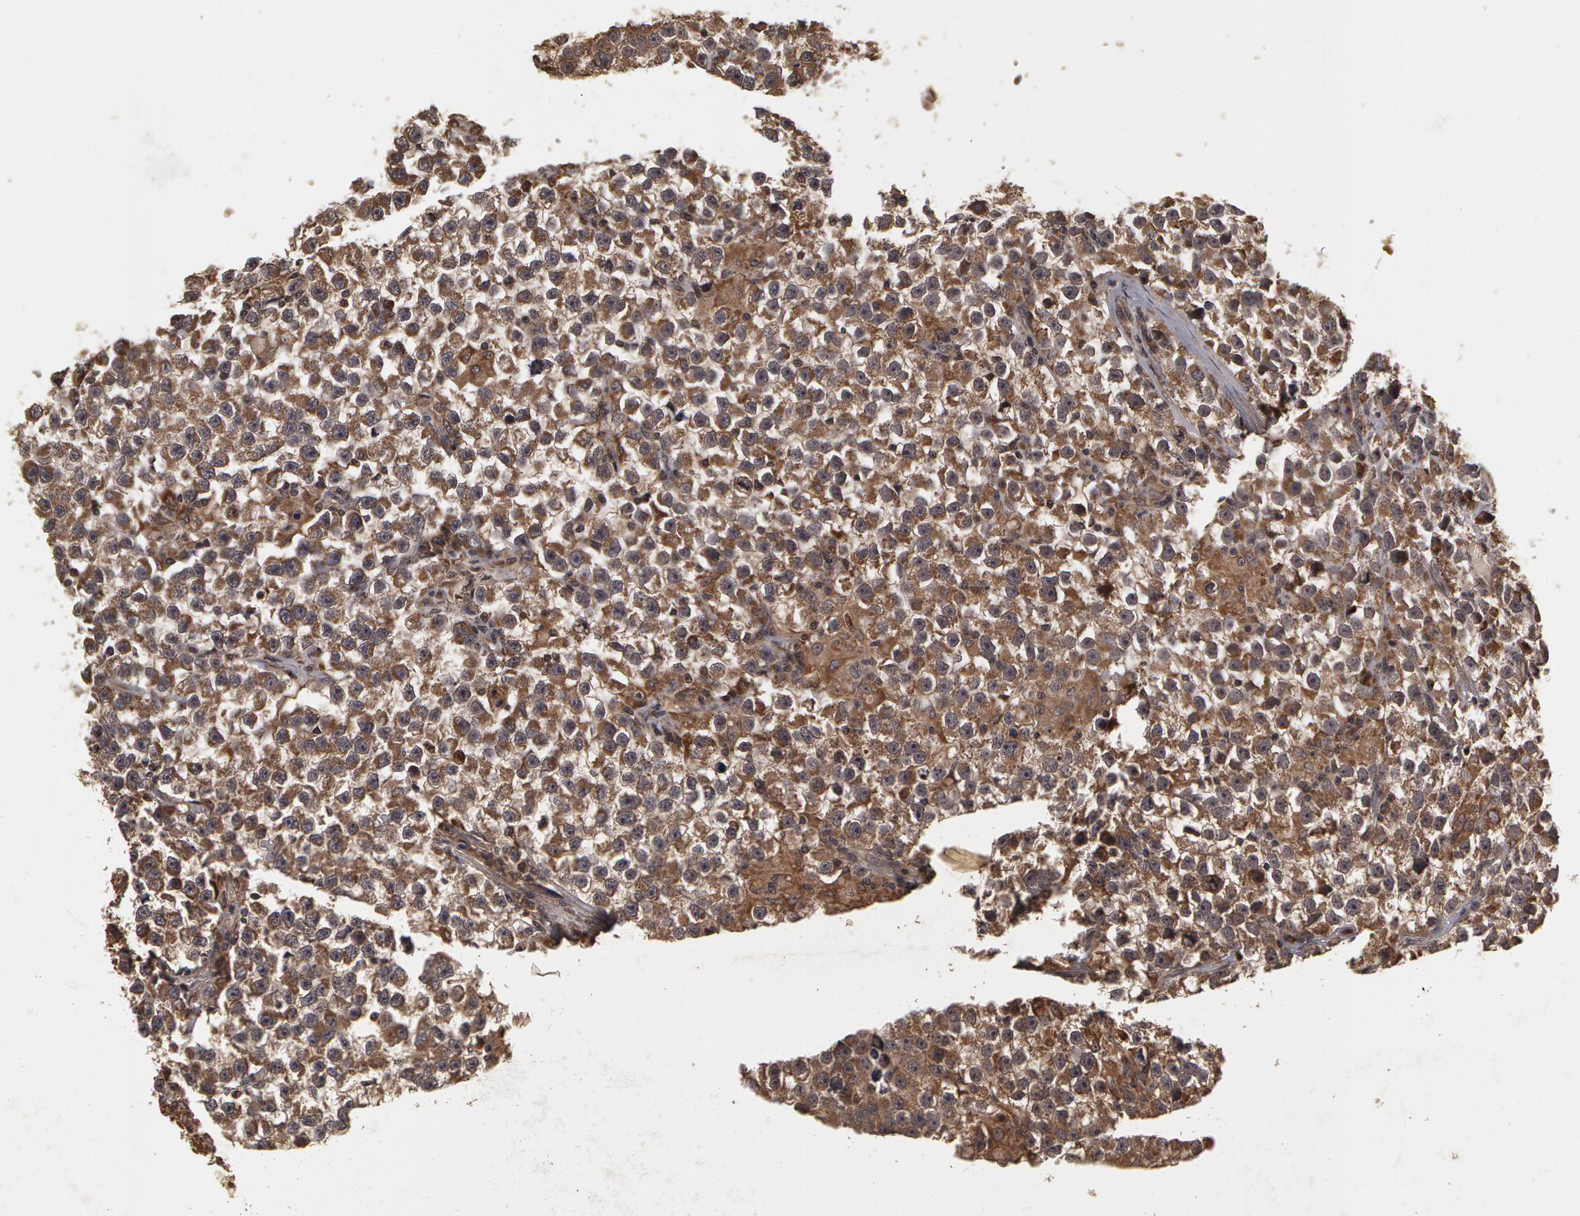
{"staining": {"intensity": "weak", "quantity": ">75%", "location": "cytoplasmic/membranous"}, "tissue": "testis cancer", "cell_type": "Tumor cells", "image_type": "cancer", "snomed": [{"axis": "morphology", "description": "Seminoma, NOS"}, {"axis": "topography", "description": "Testis"}], "caption": "This is a histology image of immunohistochemistry (IHC) staining of seminoma (testis), which shows weak positivity in the cytoplasmic/membranous of tumor cells.", "gene": "CALR", "patient": {"sex": "male", "age": 33}}